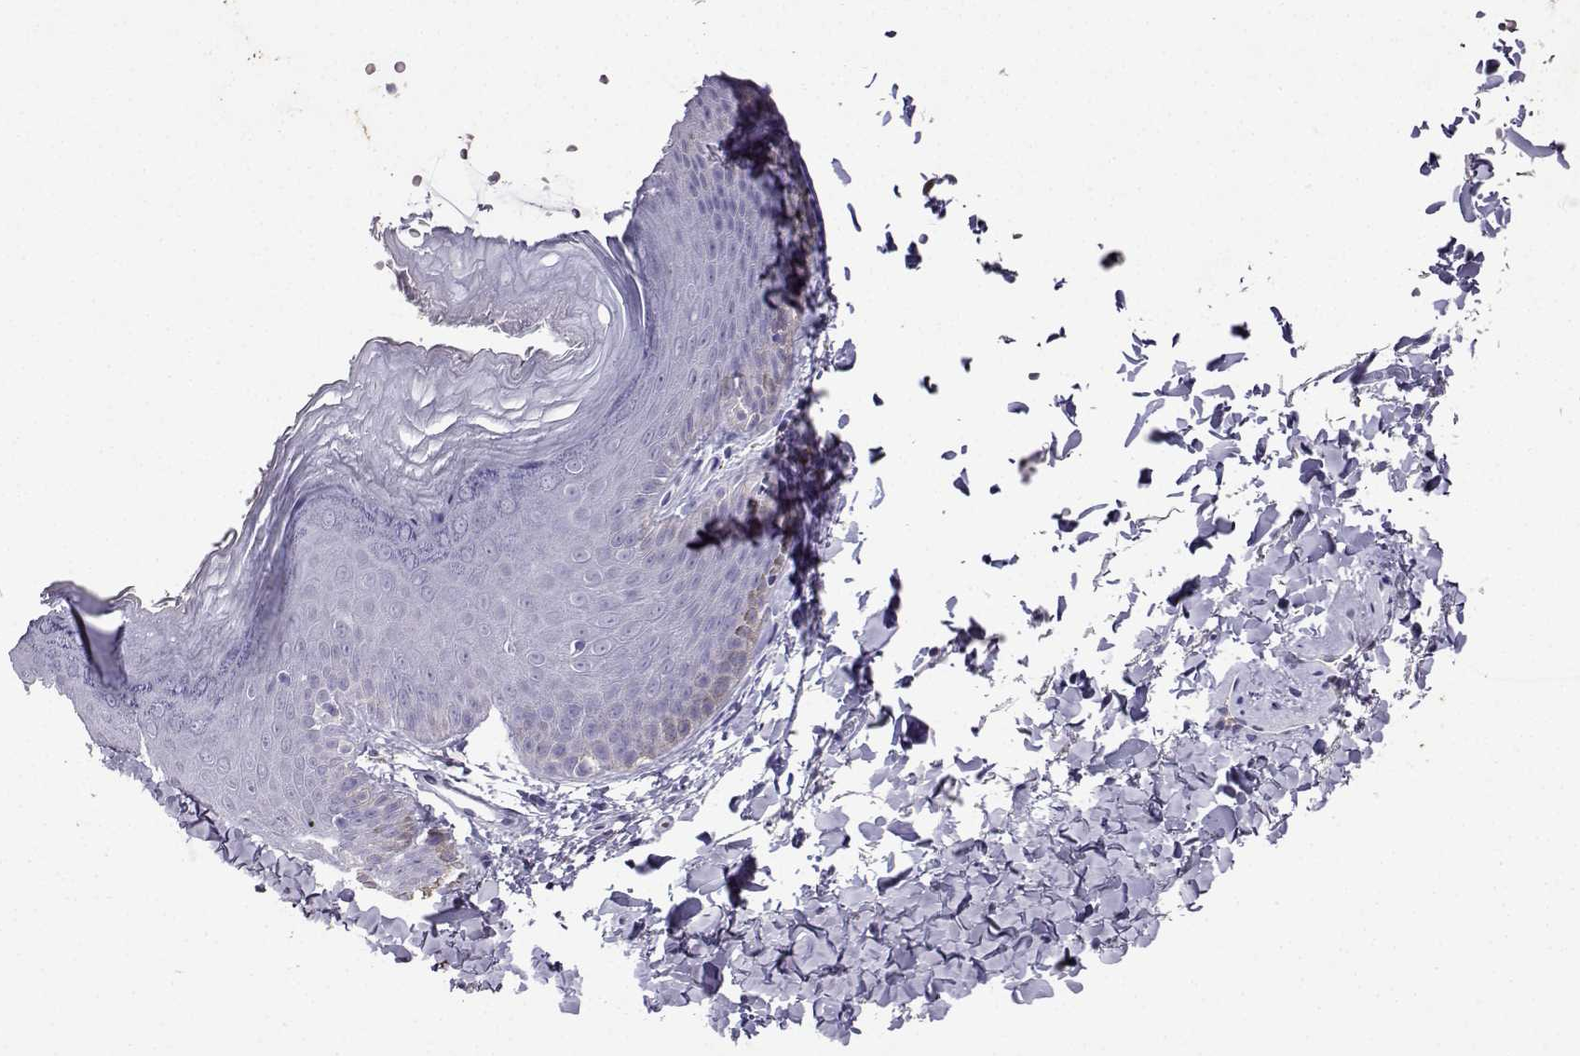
{"staining": {"intensity": "negative", "quantity": "none", "location": "none"}, "tissue": "skin", "cell_type": "Epidermal cells", "image_type": "normal", "snomed": [{"axis": "morphology", "description": "Normal tissue, NOS"}, {"axis": "topography", "description": "Anal"}], "caption": "Protein analysis of normal skin demonstrates no significant staining in epidermal cells.", "gene": "GRIK4", "patient": {"sex": "male", "age": 53}}